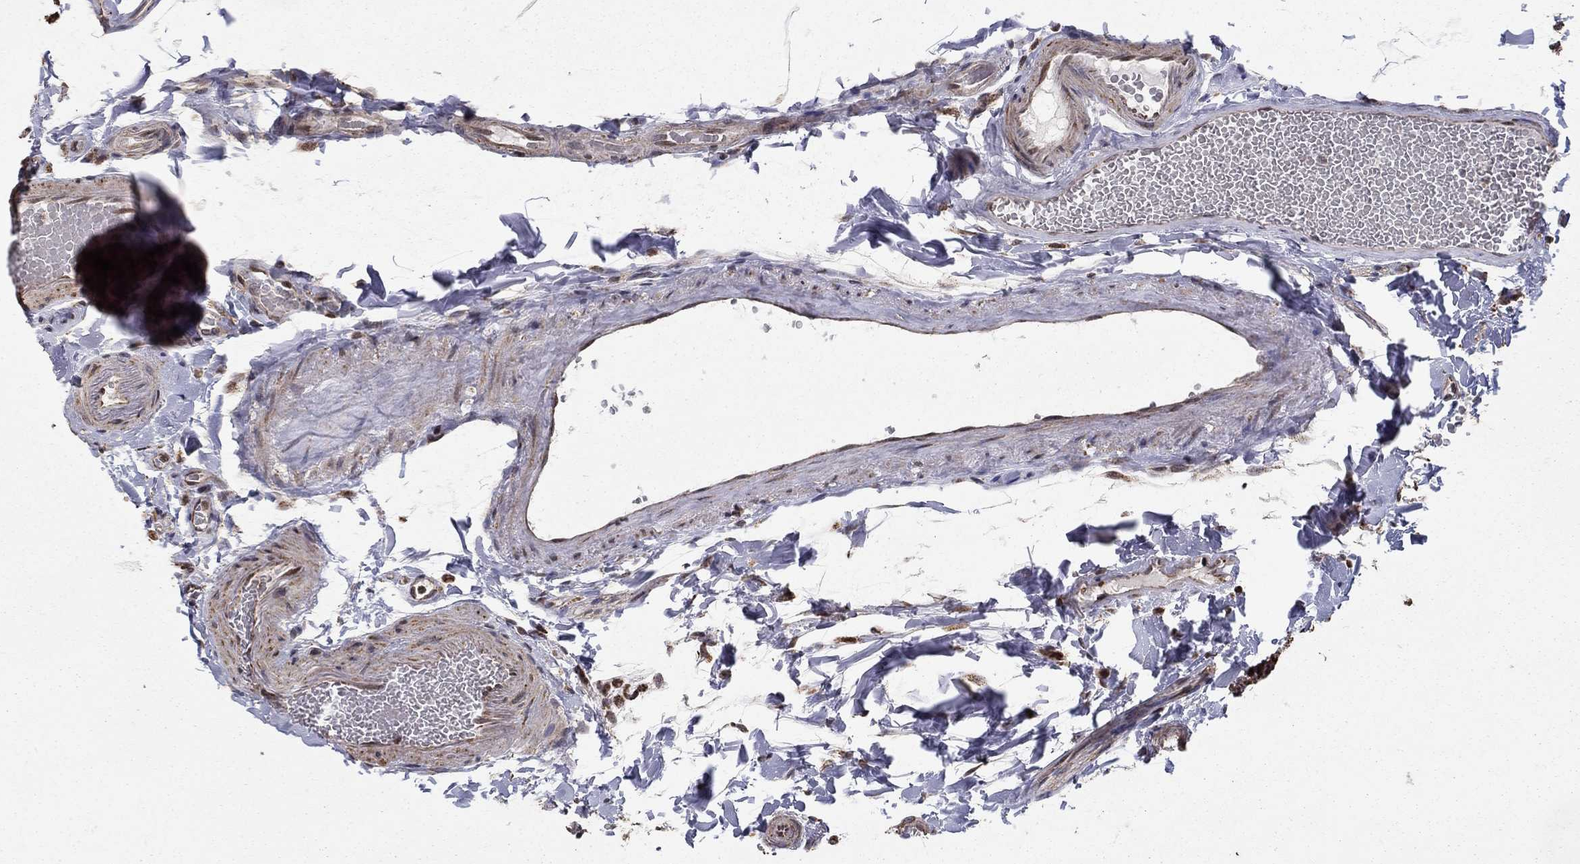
{"staining": {"intensity": "moderate", "quantity": ">75%", "location": "cytoplasmic/membranous"}, "tissue": "duodenum", "cell_type": "Glandular cells", "image_type": "normal", "snomed": [{"axis": "morphology", "description": "Normal tissue, NOS"}, {"axis": "topography", "description": "Duodenum"}], "caption": "This is an image of IHC staining of normal duodenum, which shows moderate staining in the cytoplasmic/membranous of glandular cells.", "gene": "ACOT13", "patient": {"sex": "female", "age": 67}}